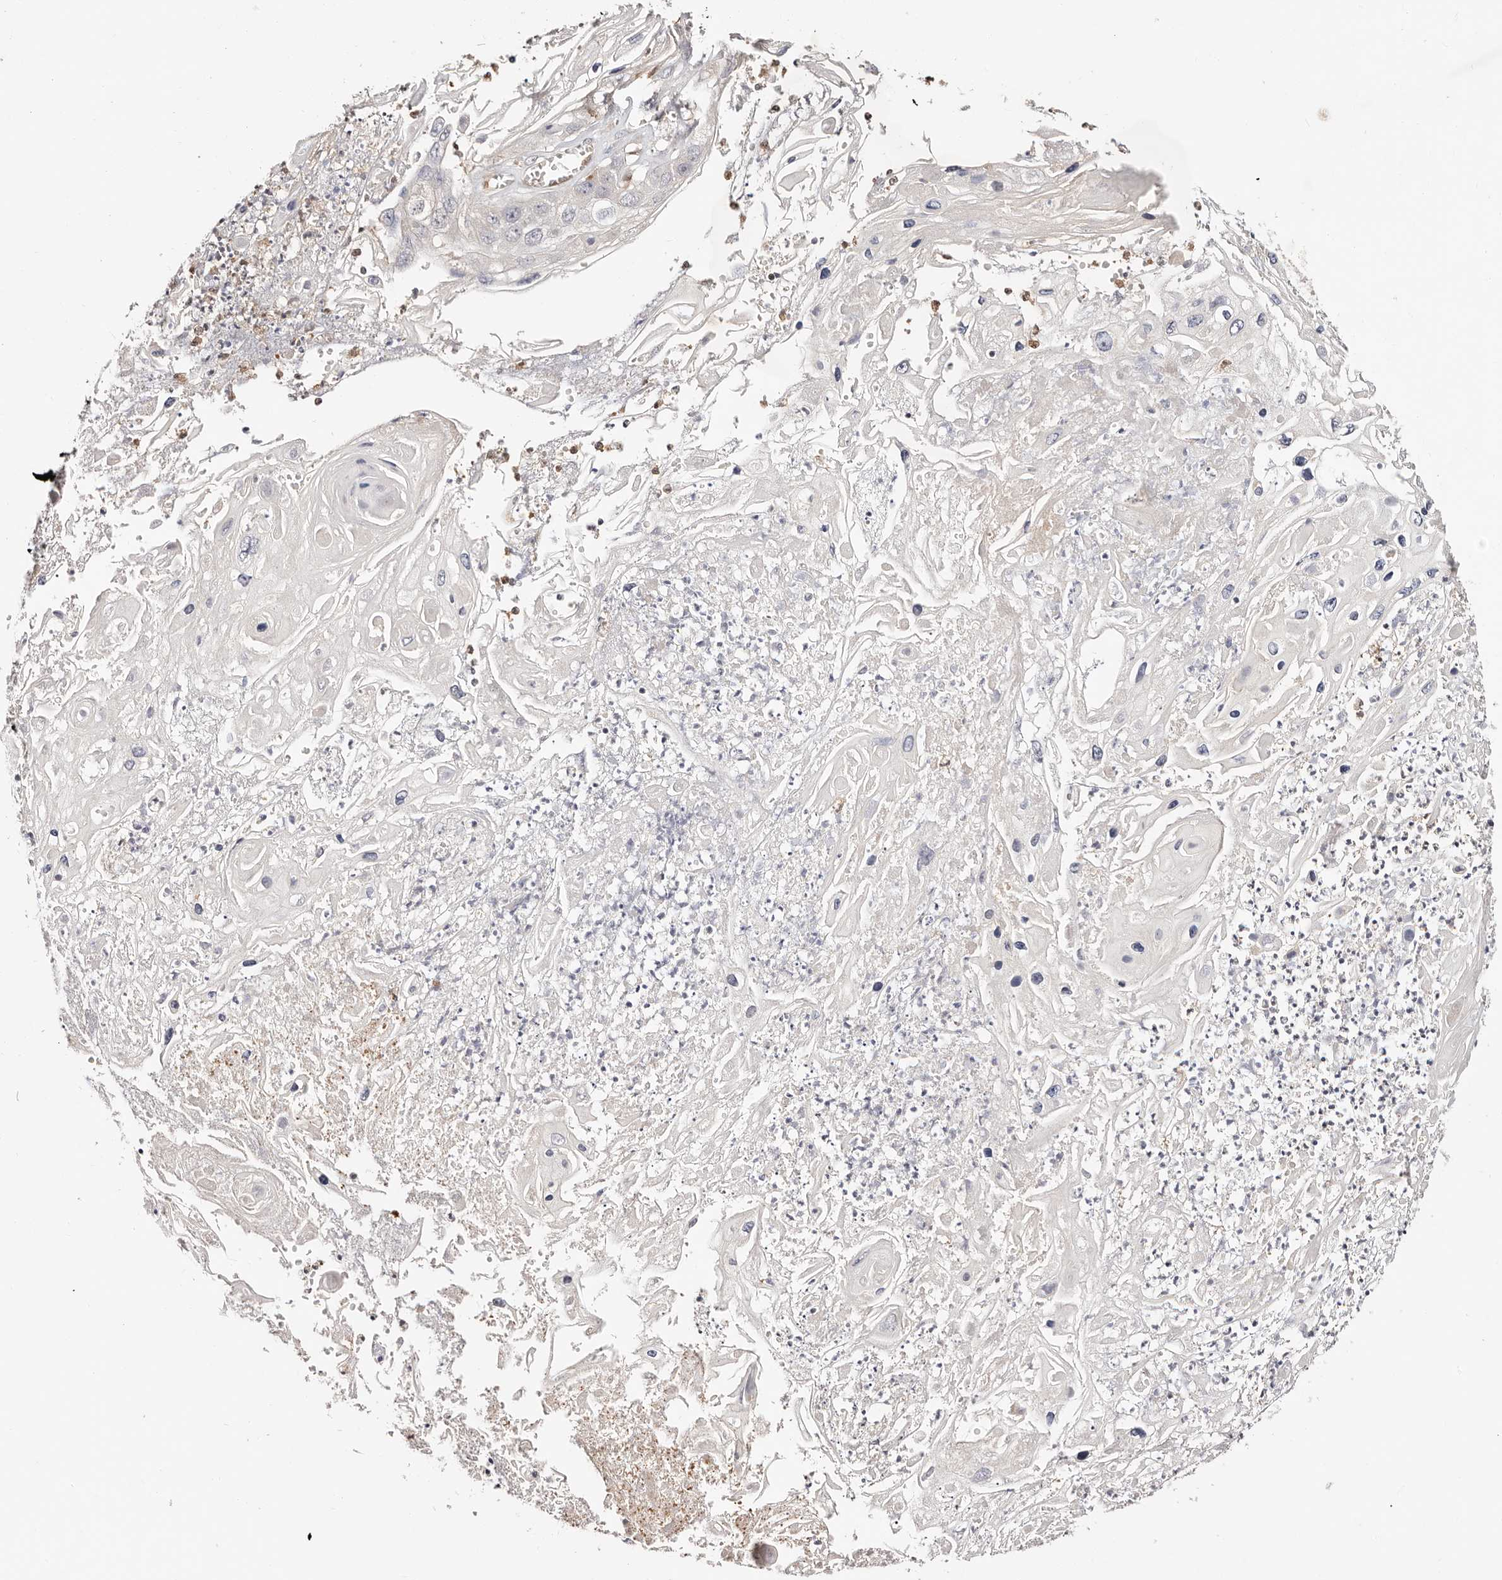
{"staining": {"intensity": "negative", "quantity": "none", "location": "none"}, "tissue": "skin cancer", "cell_type": "Tumor cells", "image_type": "cancer", "snomed": [{"axis": "morphology", "description": "Squamous cell carcinoma, NOS"}, {"axis": "topography", "description": "Skin"}], "caption": "Immunohistochemistry image of skin cancer (squamous cell carcinoma) stained for a protein (brown), which reveals no staining in tumor cells.", "gene": "STAT5A", "patient": {"sex": "male", "age": 55}}